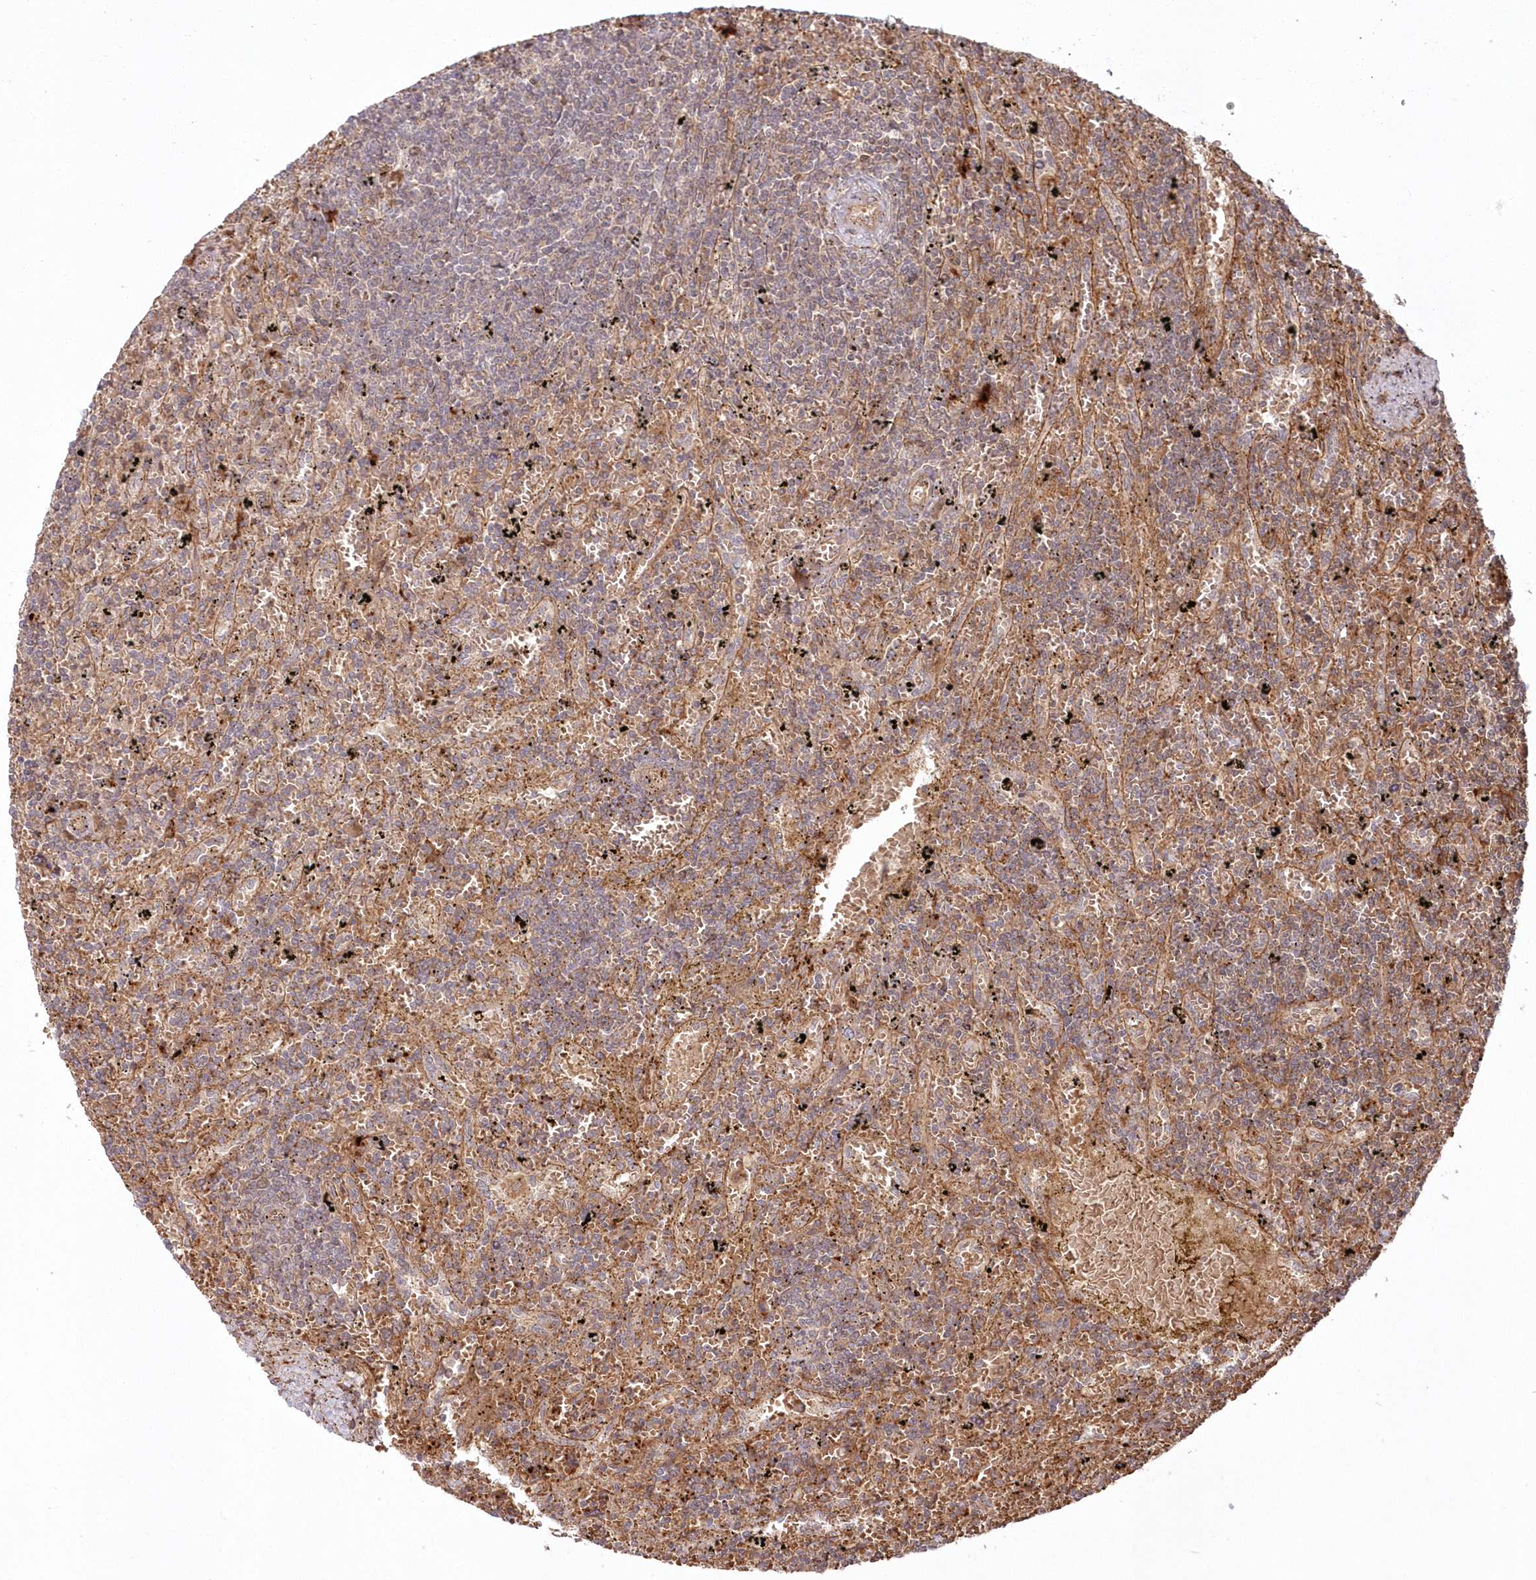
{"staining": {"intensity": "weak", "quantity": "25%-75%", "location": "cytoplasmic/membranous"}, "tissue": "lymphoma", "cell_type": "Tumor cells", "image_type": "cancer", "snomed": [{"axis": "morphology", "description": "Malignant lymphoma, non-Hodgkin's type, Low grade"}, {"axis": "topography", "description": "Spleen"}], "caption": "A photomicrograph showing weak cytoplasmic/membranous expression in approximately 25%-75% of tumor cells in lymphoma, as visualized by brown immunohistochemical staining.", "gene": "RGCC", "patient": {"sex": "male", "age": 76}}